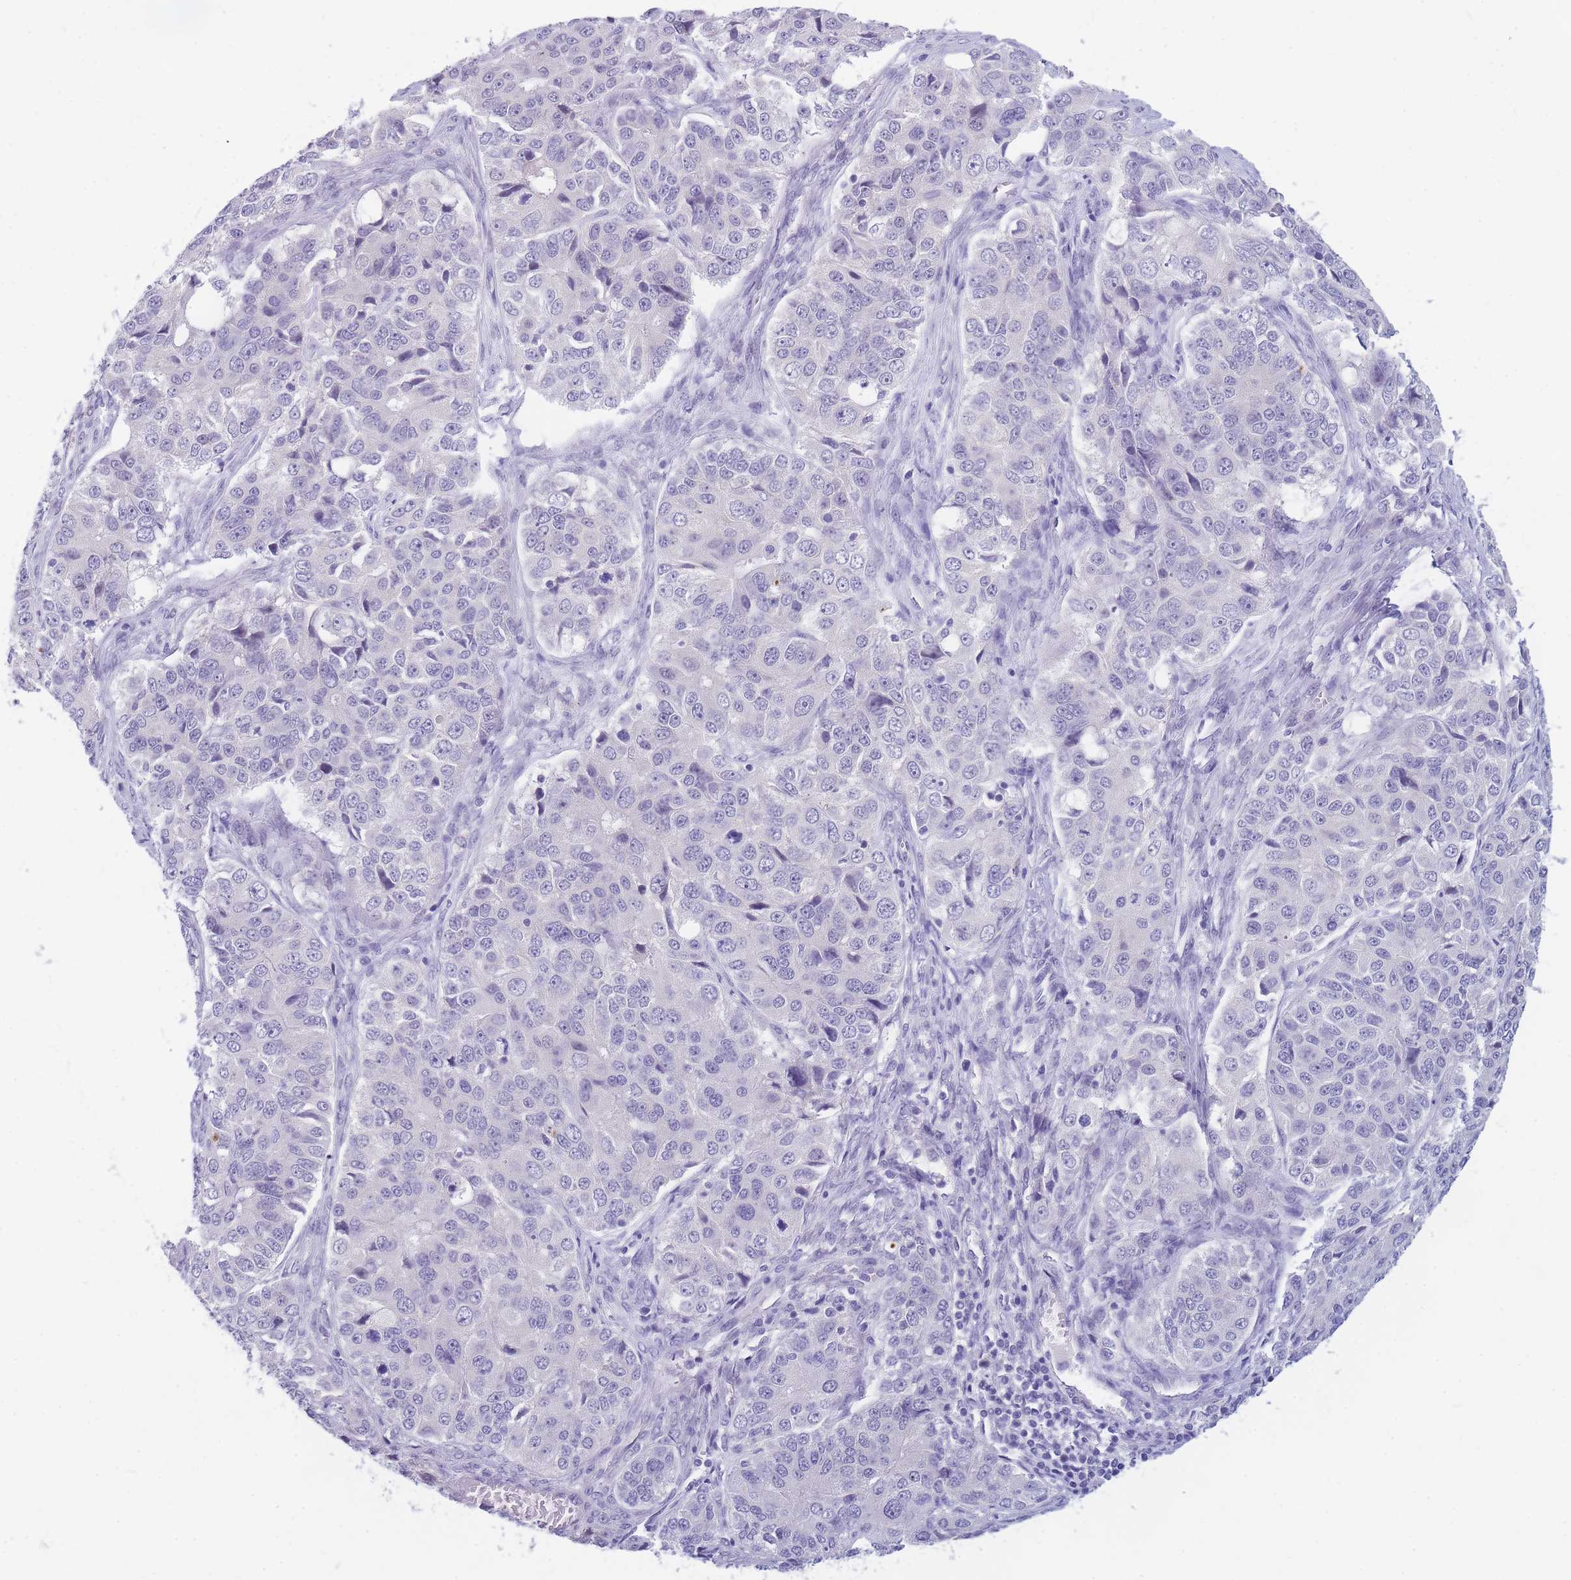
{"staining": {"intensity": "negative", "quantity": "none", "location": "none"}, "tissue": "ovarian cancer", "cell_type": "Tumor cells", "image_type": "cancer", "snomed": [{"axis": "morphology", "description": "Carcinoma, endometroid"}, {"axis": "topography", "description": "Ovary"}], "caption": "Ovarian cancer (endometroid carcinoma) was stained to show a protein in brown. There is no significant positivity in tumor cells.", "gene": "DDX49", "patient": {"sex": "female", "age": 51}}